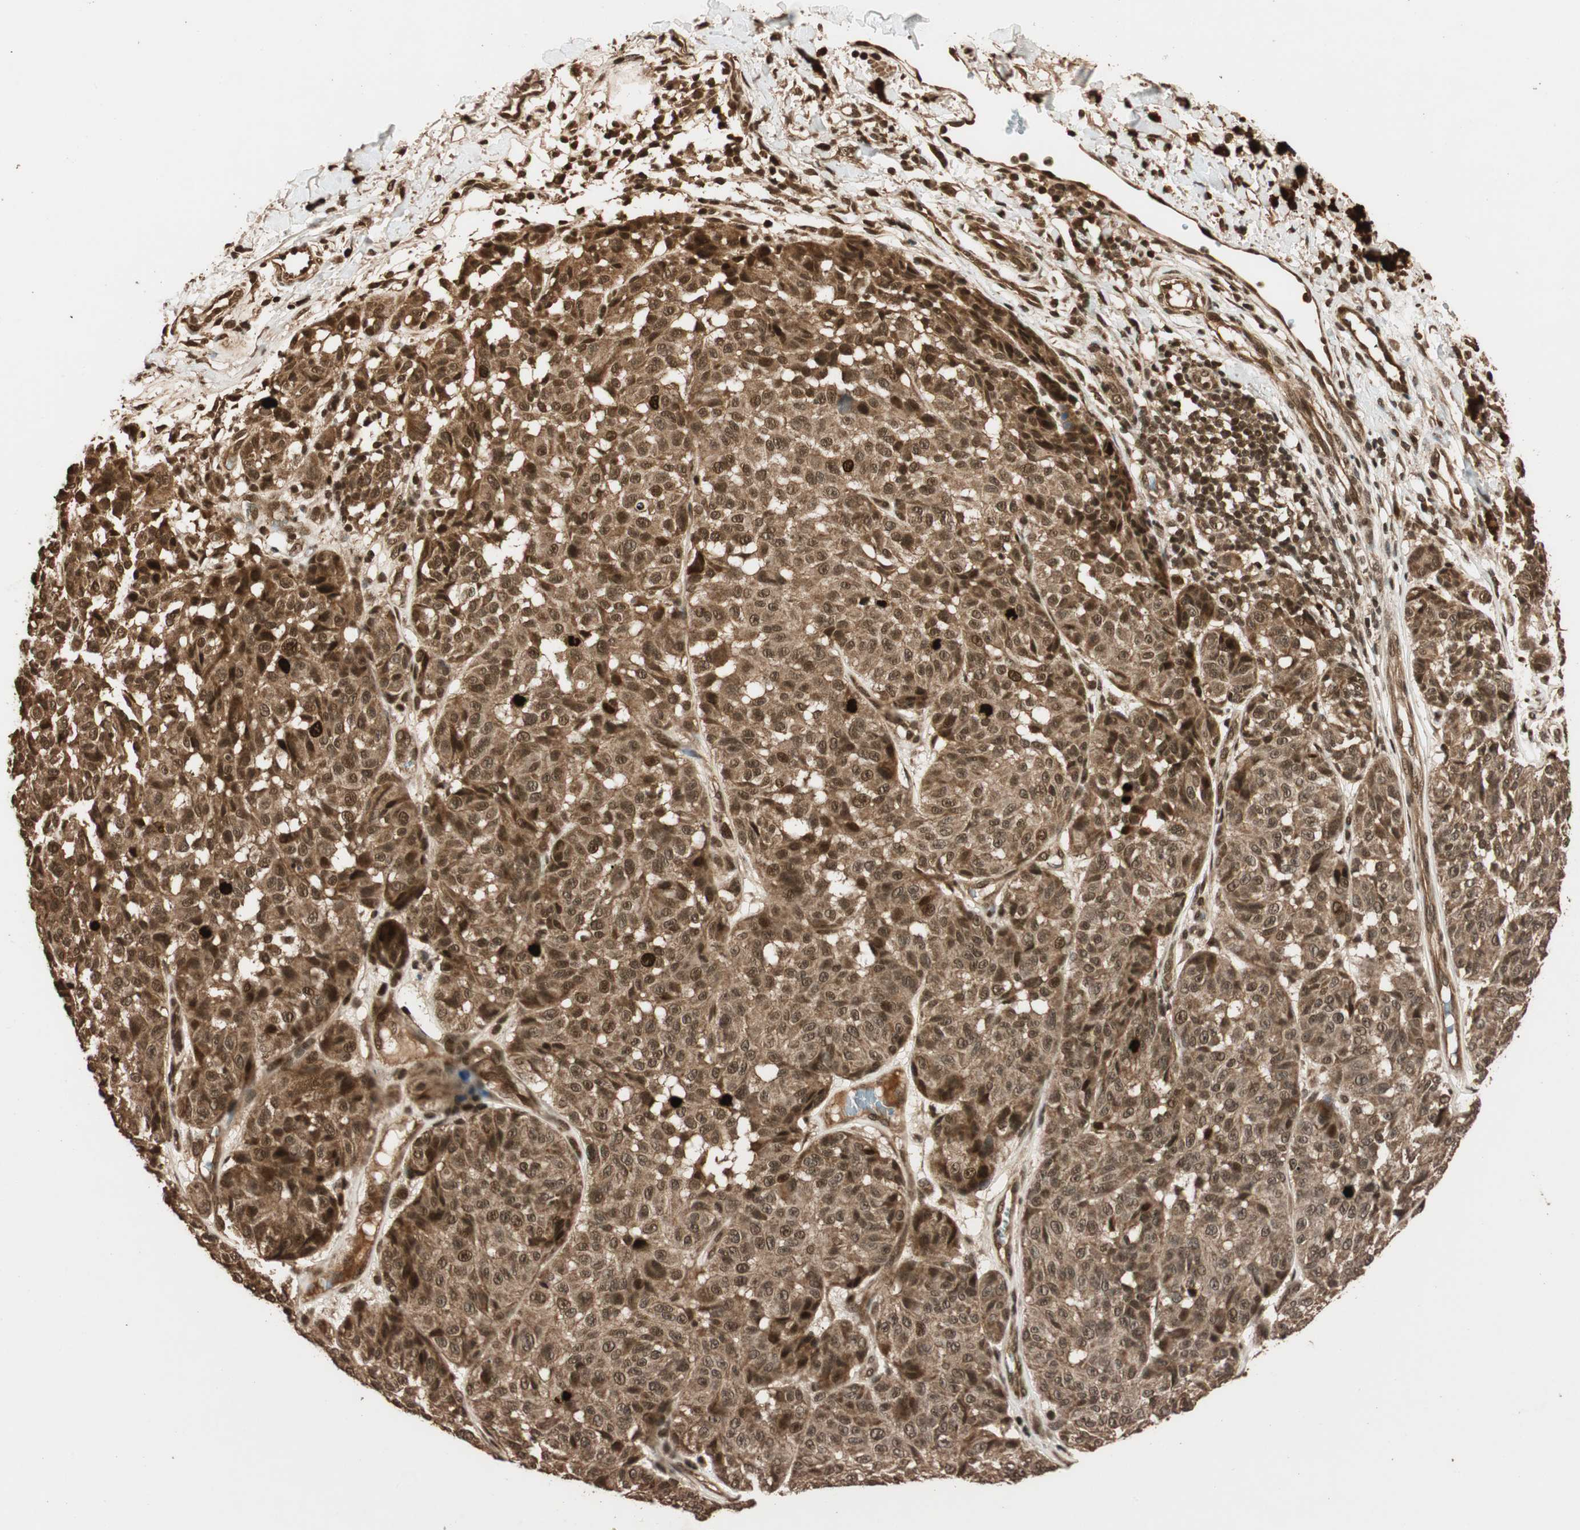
{"staining": {"intensity": "moderate", "quantity": ">75%", "location": "cytoplasmic/membranous,nuclear"}, "tissue": "melanoma", "cell_type": "Tumor cells", "image_type": "cancer", "snomed": [{"axis": "morphology", "description": "Malignant melanoma, NOS"}, {"axis": "topography", "description": "Skin"}], "caption": "This image reveals immunohistochemistry staining of malignant melanoma, with medium moderate cytoplasmic/membranous and nuclear staining in about >75% of tumor cells.", "gene": "ALKBH5", "patient": {"sex": "female", "age": 46}}